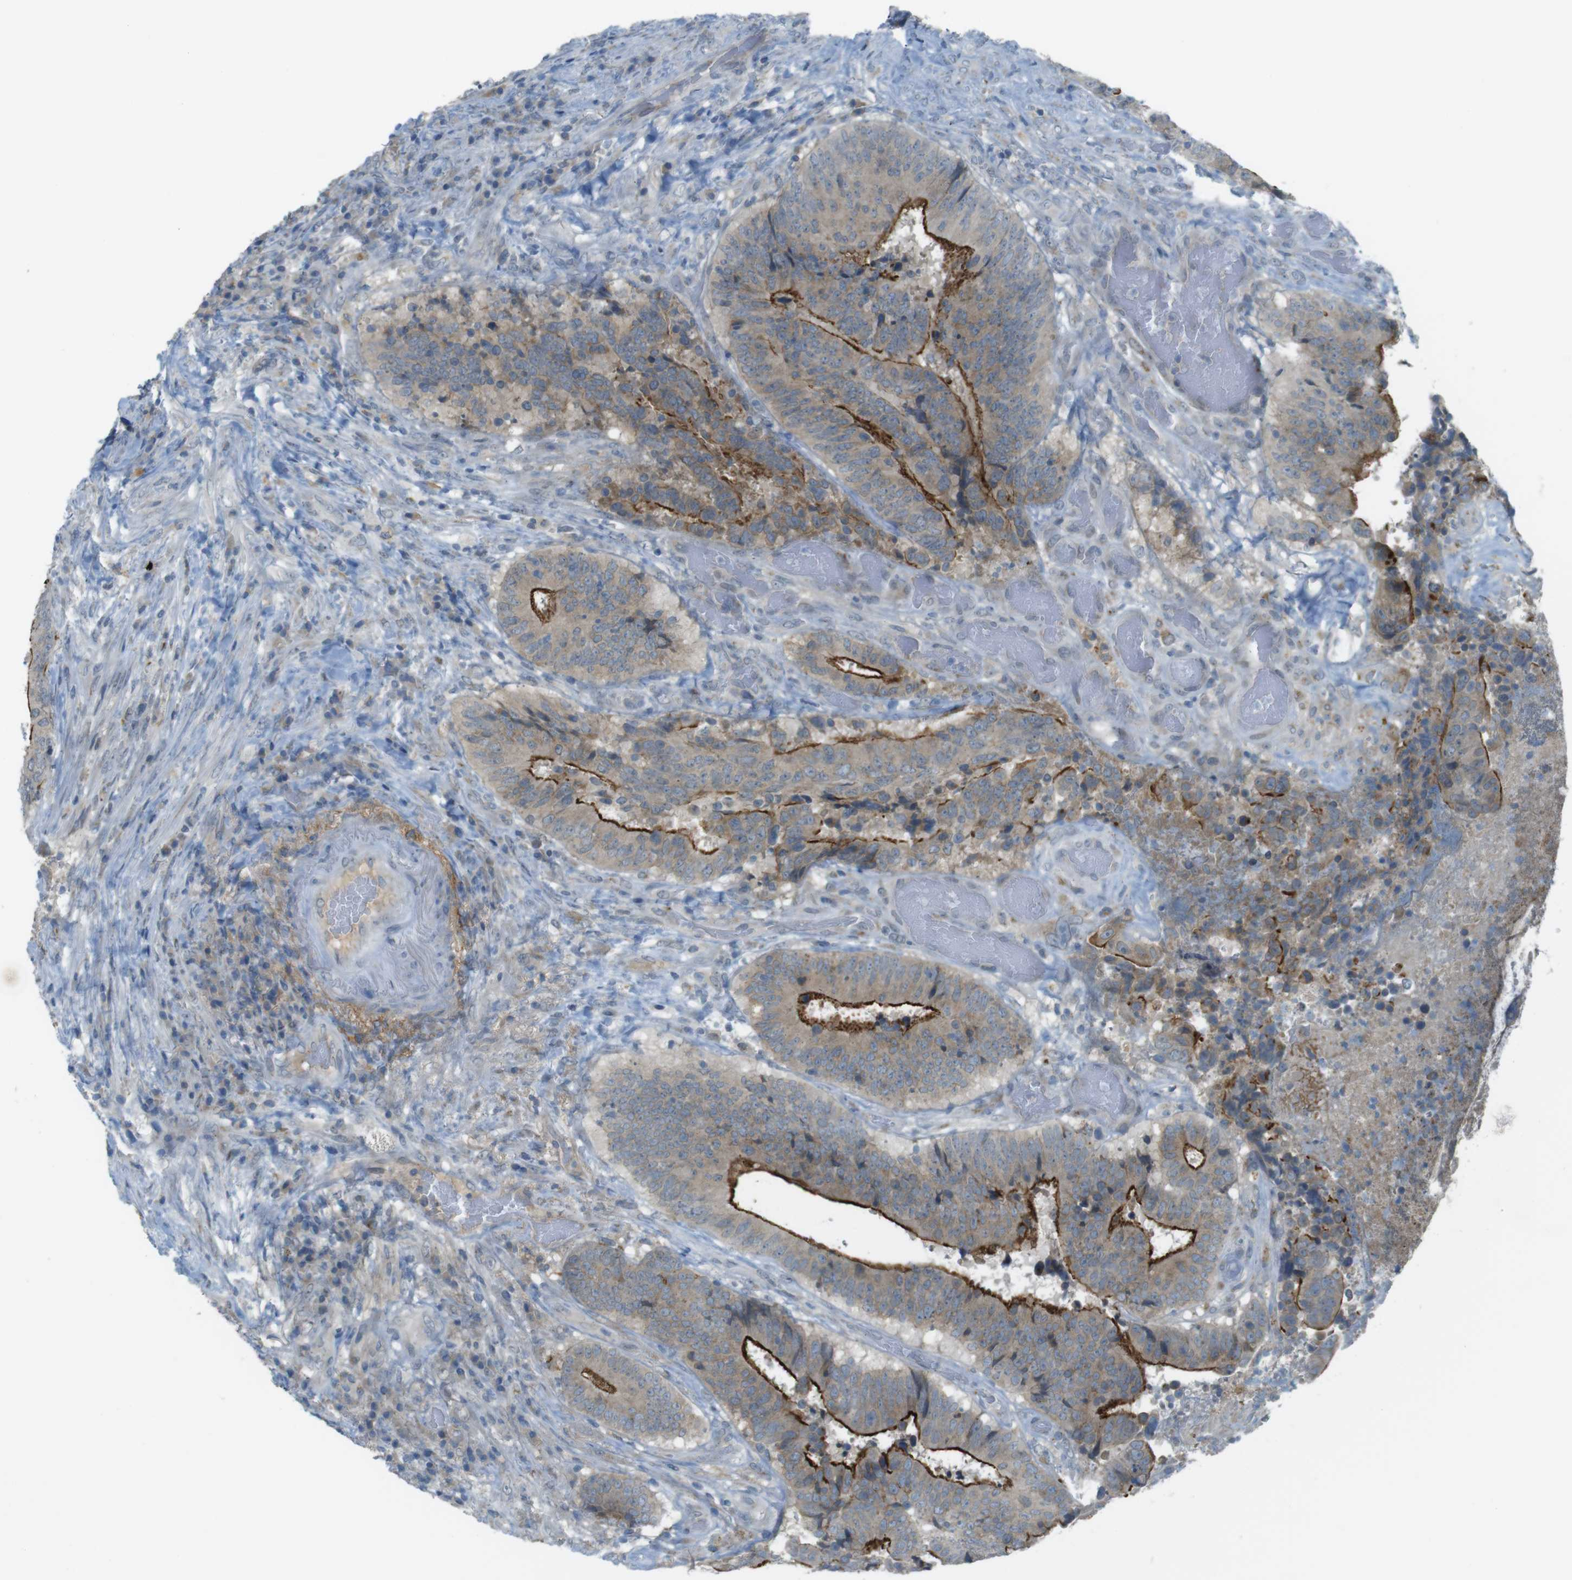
{"staining": {"intensity": "strong", "quantity": "<25%", "location": "cytoplasmic/membranous"}, "tissue": "colorectal cancer", "cell_type": "Tumor cells", "image_type": "cancer", "snomed": [{"axis": "morphology", "description": "Adenocarcinoma, NOS"}, {"axis": "topography", "description": "Rectum"}], "caption": "Strong cytoplasmic/membranous positivity for a protein is appreciated in about <25% of tumor cells of colorectal cancer (adenocarcinoma) using IHC.", "gene": "UGT8", "patient": {"sex": "male", "age": 72}}